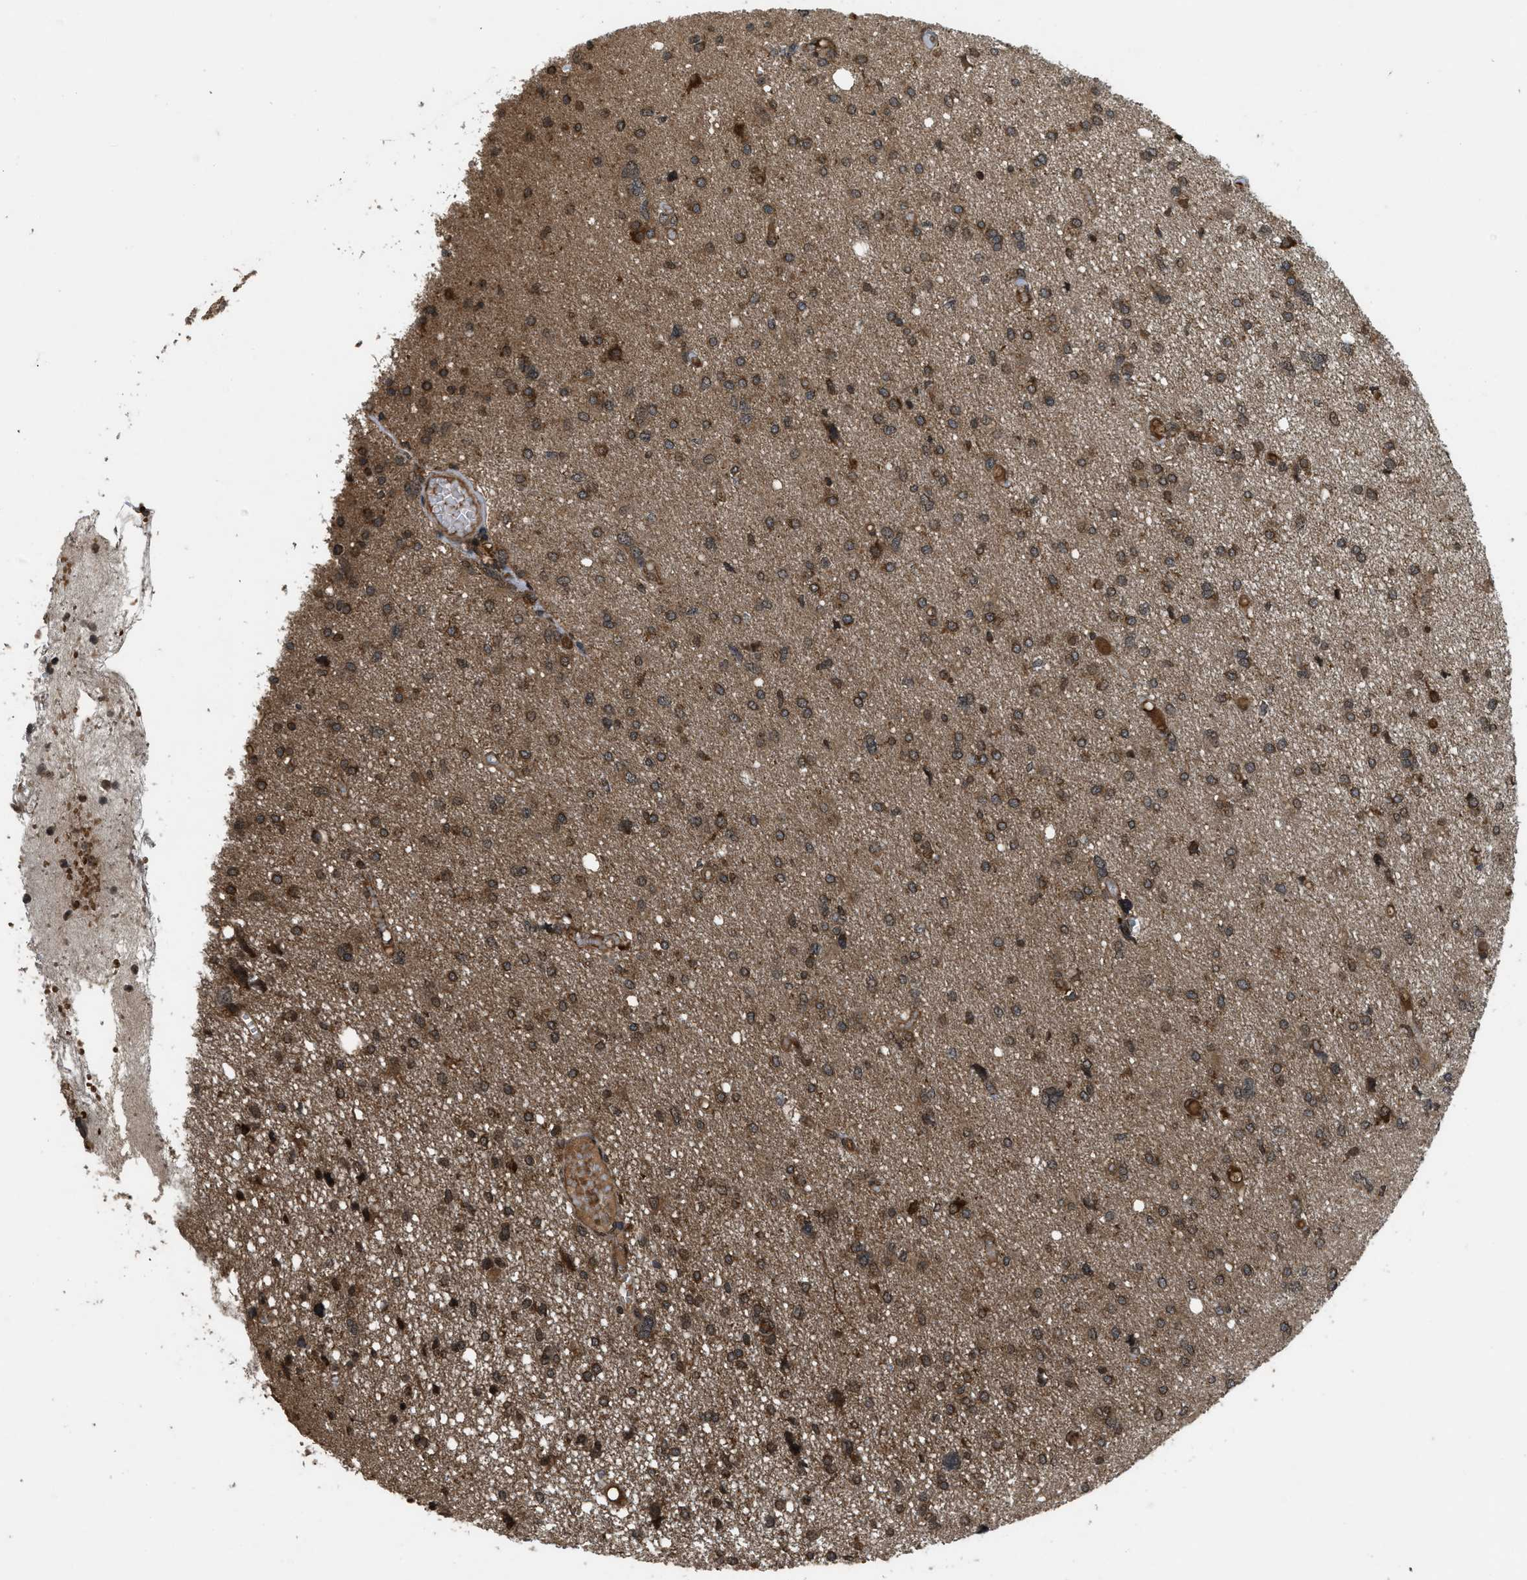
{"staining": {"intensity": "strong", "quantity": ">75%", "location": "cytoplasmic/membranous,nuclear"}, "tissue": "glioma", "cell_type": "Tumor cells", "image_type": "cancer", "snomed": [{"axis": "morphology", "description": "Glioma, malignant, High grade"}, {"axis": "topography", "description": "Brain"}], "caption": "Strong cytoplasmic/membranous and nuclear staining for a protein is seen in about >75% of tumor cells of malignant glioma (high-grade) using immunohistochemistry.", "gene": "SPTLC1", "patient": {"sex": "female", "age": 59}}